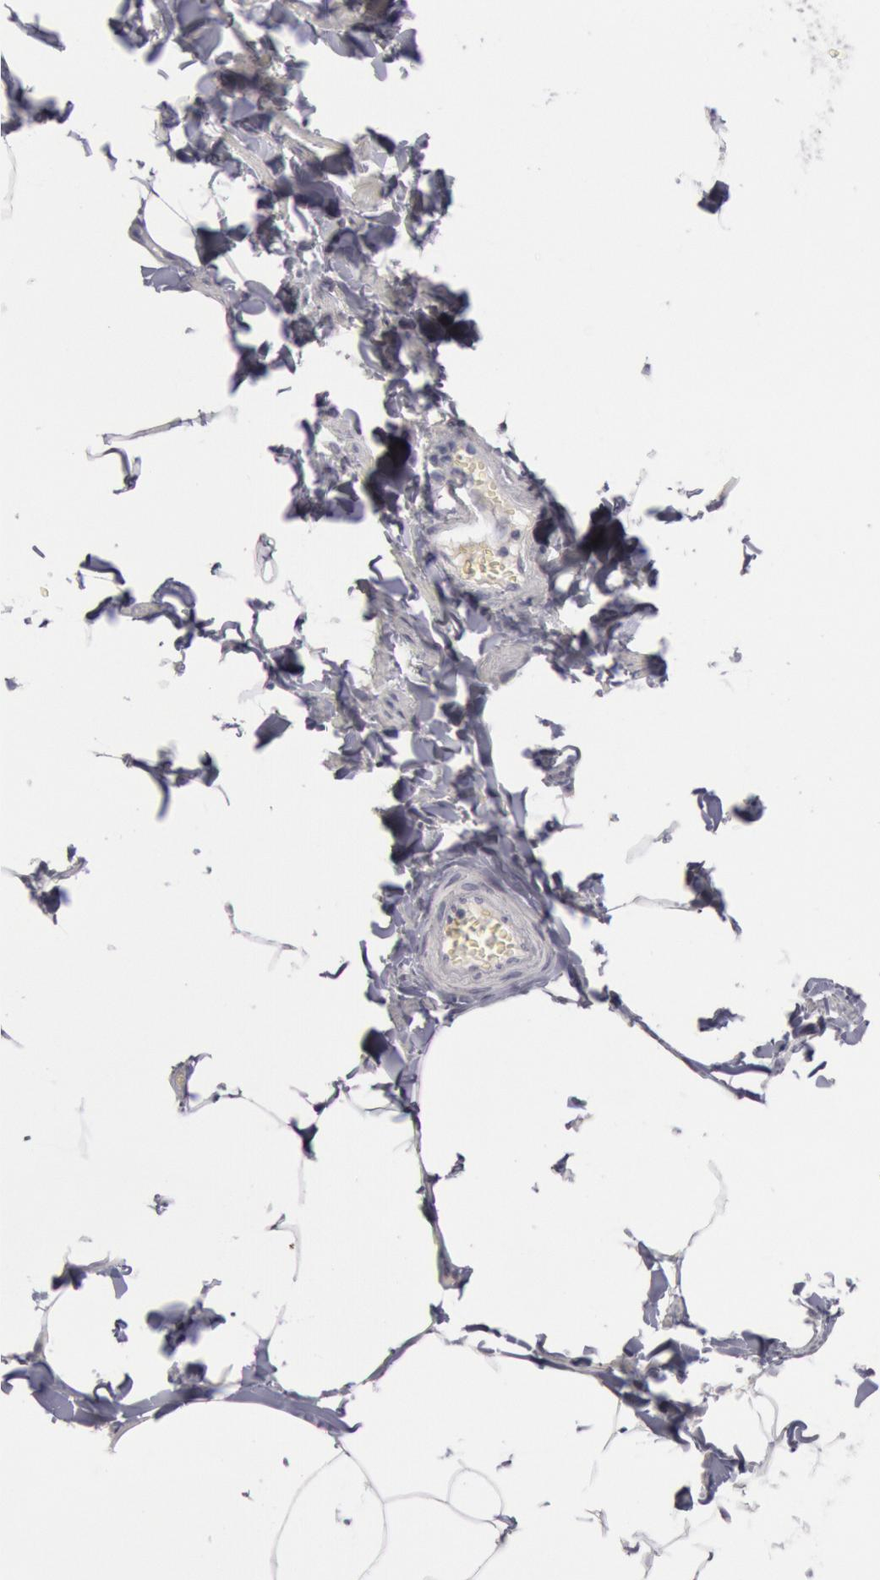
{"staining": {"intensity": "negative", "quantity": "none", "location": "none"}, "tissue": "adipose tissue", "cell_type": "Adipocytes", "image_type": "normal", "snomed": [{"axis": "morphology", "description": "Normal tissue, NOS"}, {"axis": "topography", "description": "Vascular tissue"}], "caption": "Benign adipose tissue was stained to show a protein in brown. There is no significant positivity in adipocytes.", "gene": "KRT16", "patient": {"sex": "male", "age": 41}}